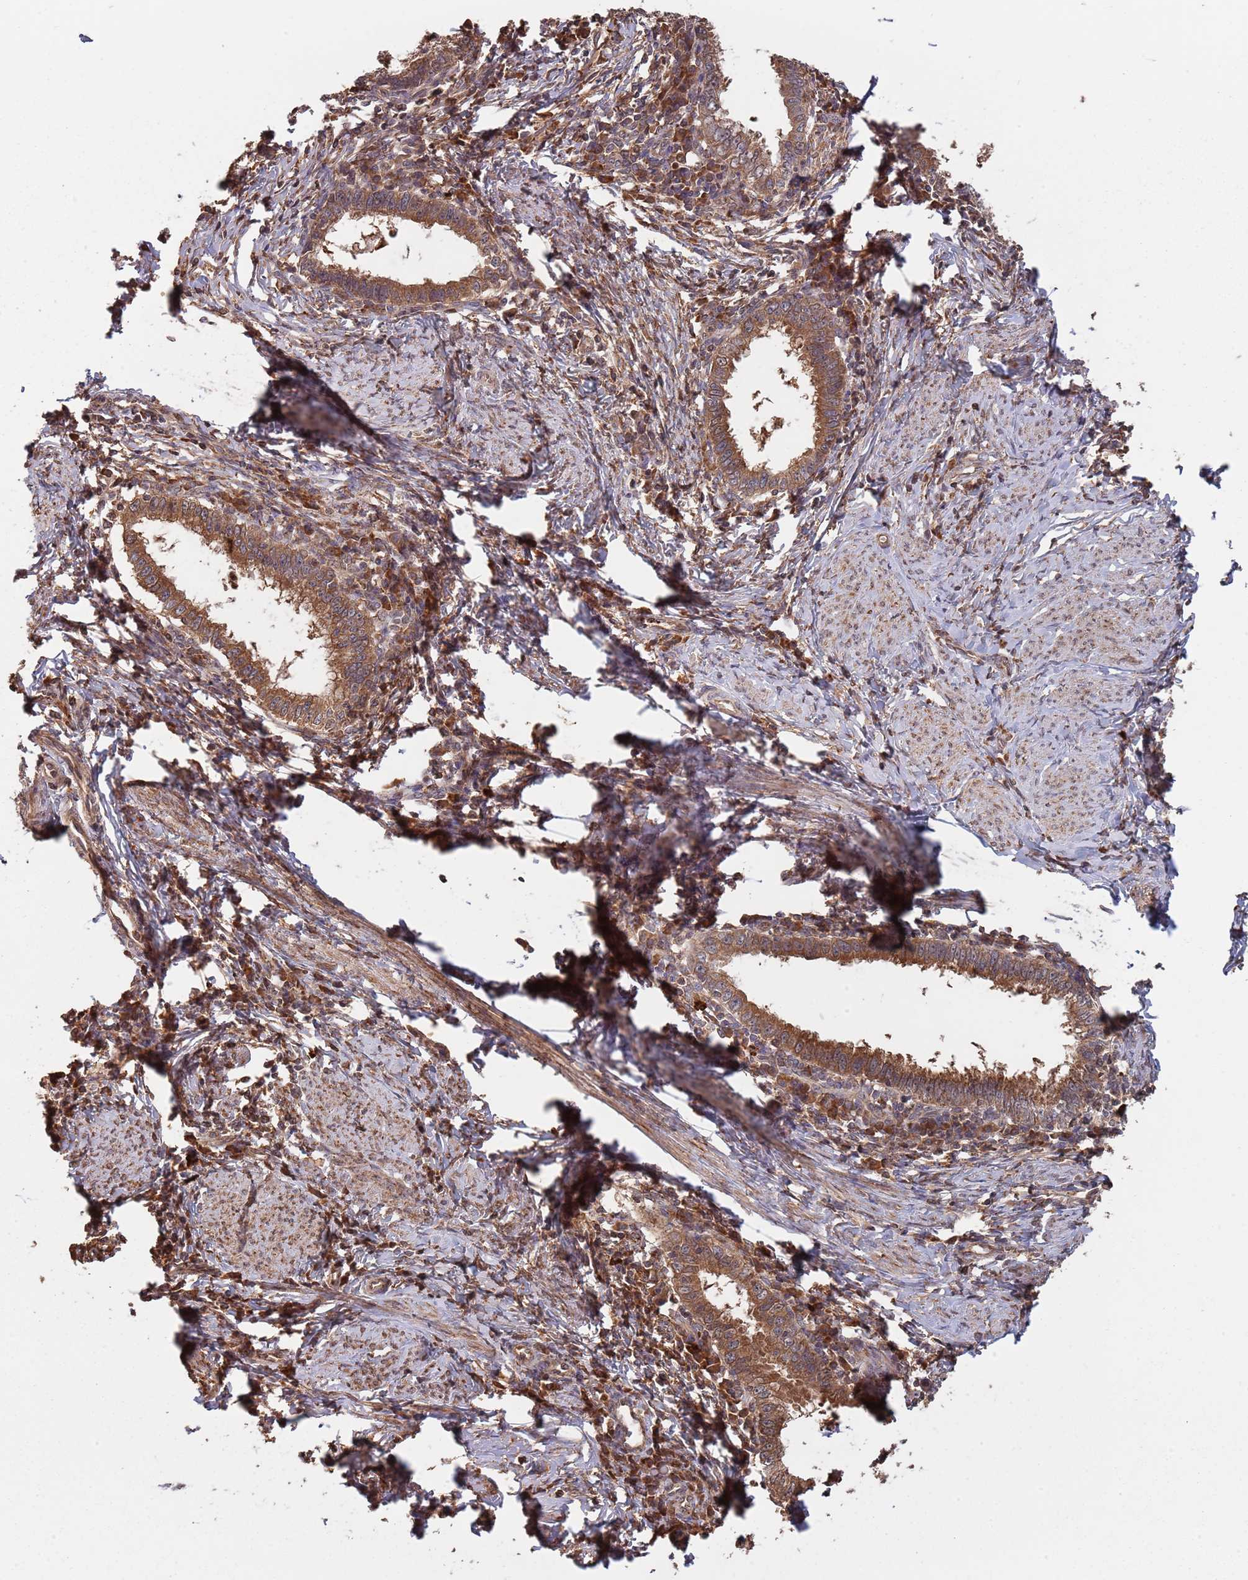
{"staining": {"intensity": "strong", "quantity": ">75%", "location": "cytoplasmic/membranous"}, "tissue": "cervical cancer", "cell_type": "Tumor cells", "image_type": "cancer", "snomed": [{"axis": "morphology", "description": "Adenocarcinoma, NOS"}, {"axis": "topography", "description": "Cervix"}], "caption": "Immunohistochemistry photomicrograph of neoplastic tissue: cervical cancer stained using immunohistochemistry exhibits high levels of strong protein expression localized specifically in the cytoplasmic/membranous of tumor cells, appearing as a cytoplasmic/membranous brown color.", "gene": "COG4", "patient": {"sex": "female", "age": 36}}